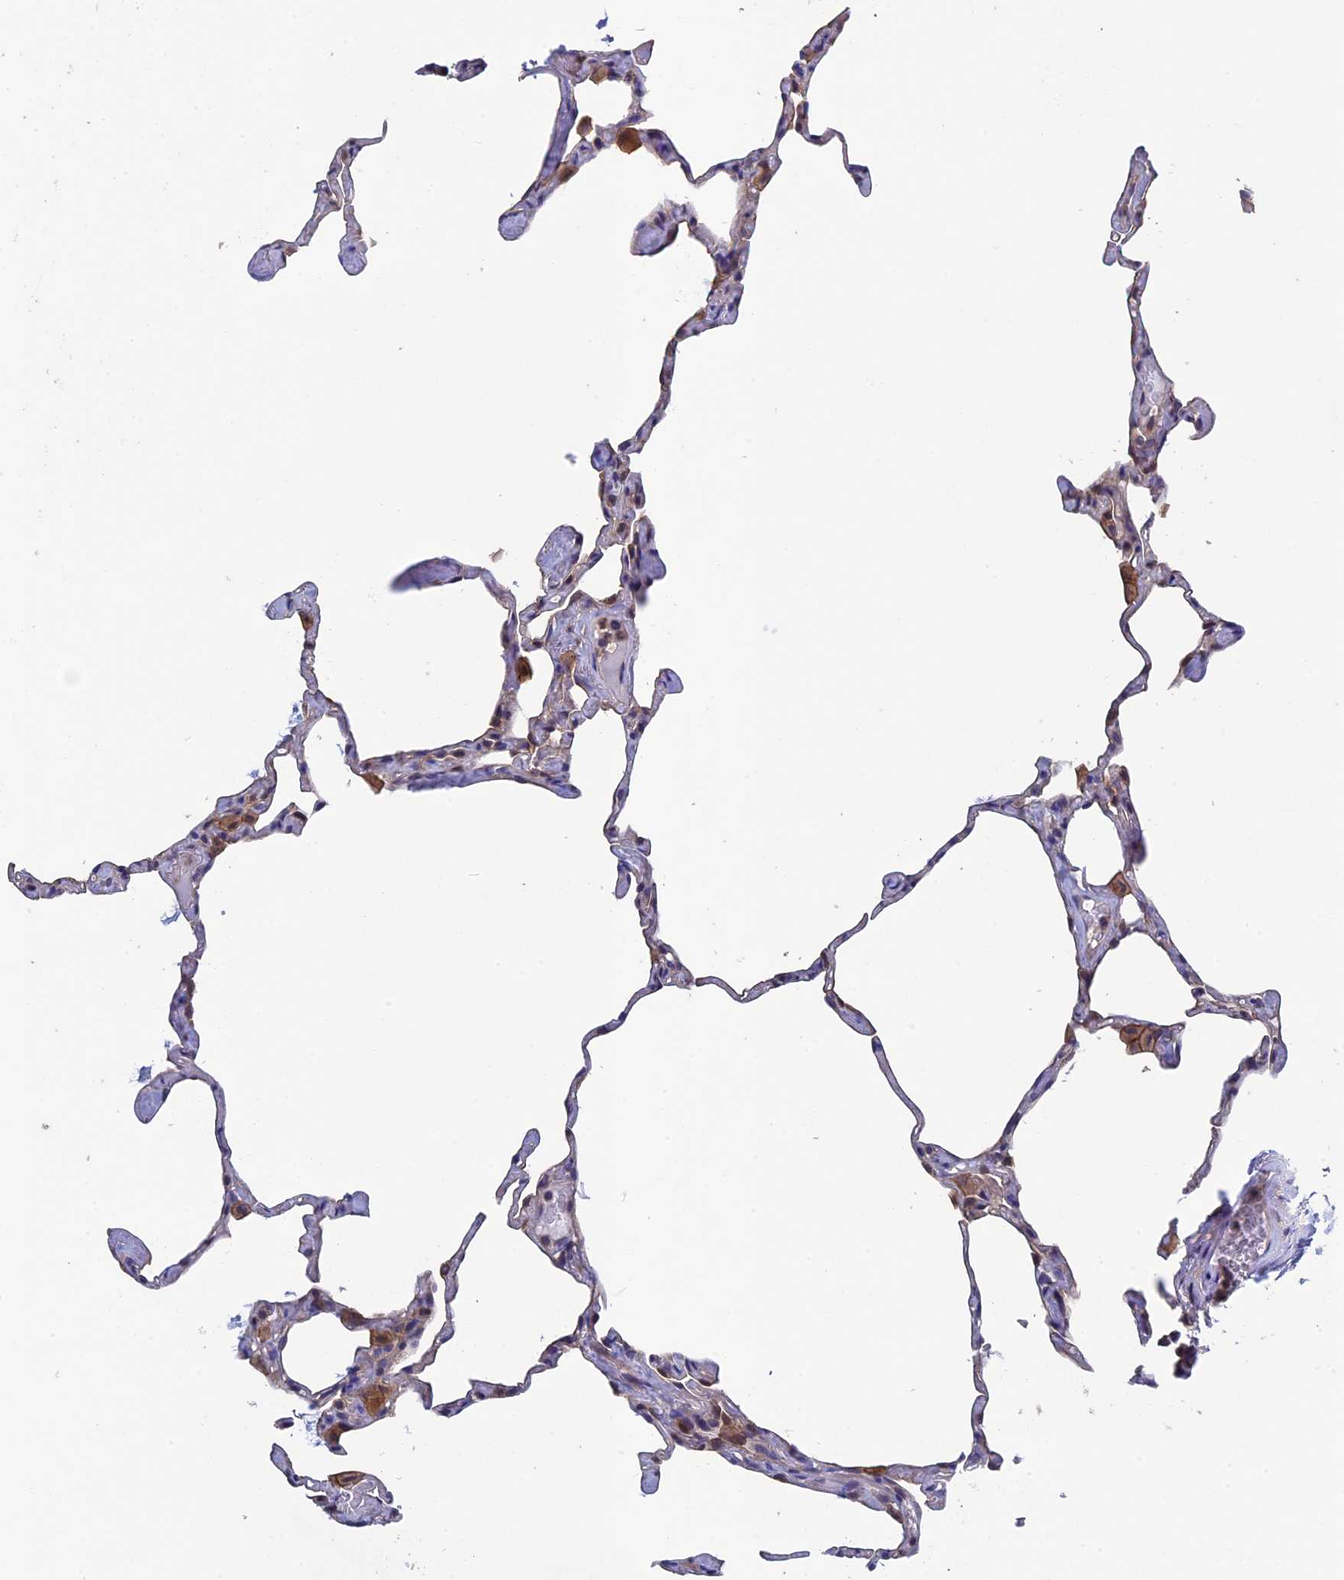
{"staining": {"intensity": "negative", "quantity": "none", "location": "none"}, "tissue": "lung", "cell_type": "Alveolar cells", "image_type": "normal", "snomed": [{"axis": "morphology", "description": "Normal tissue, NOS"}, {"axis": "topography", "description": "Lung"}], "caption": "Human lung stained for a protein using immunohistochemistry (IHC) reveals no positivity in alveolar cells.", "gene": "LCMT1", "patient": {"sex": "male", "age": 65}}